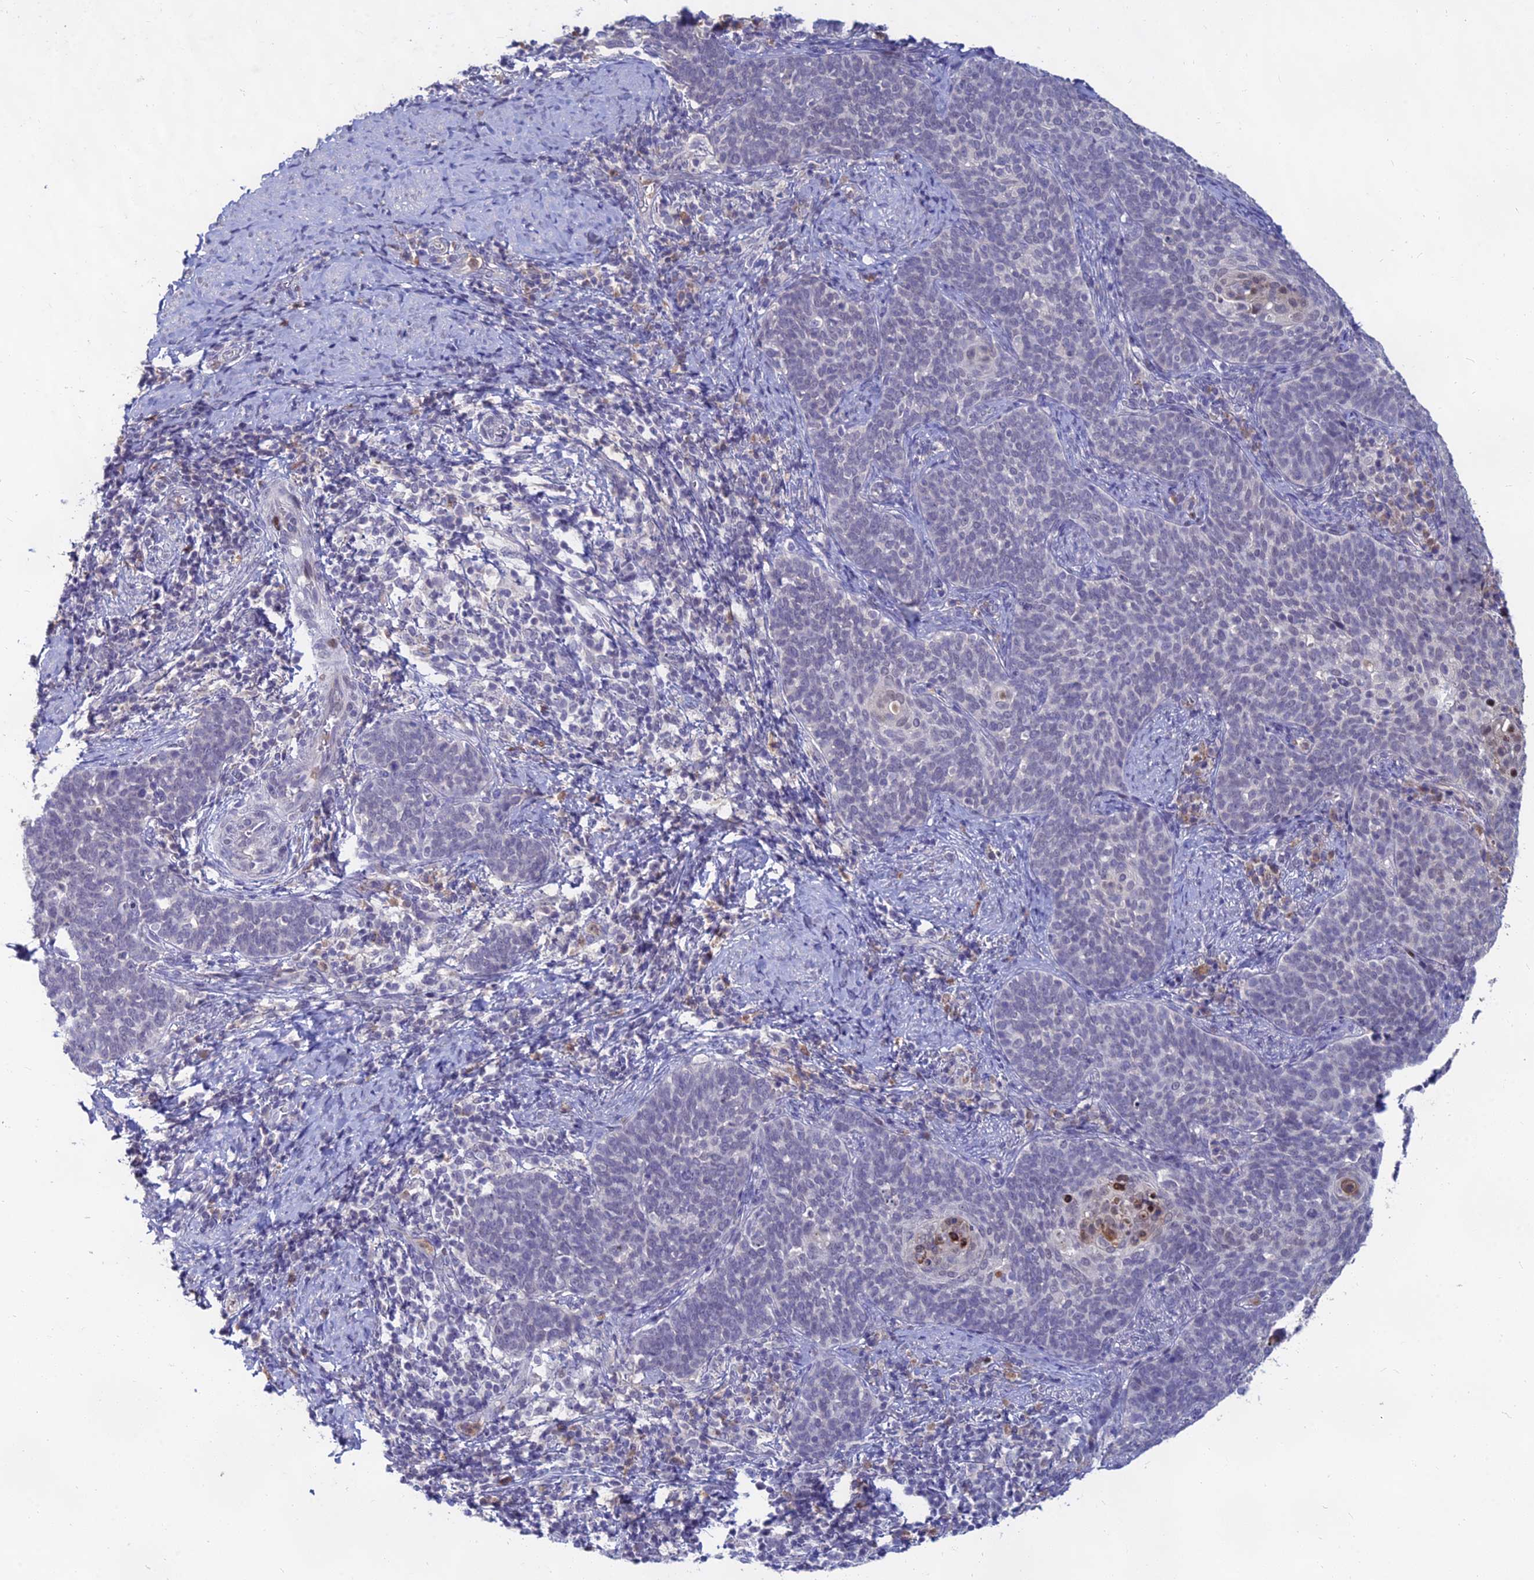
{"staining": {"intensity": "negative", "quantity": "none", "location": "none"}, "tissue": "cervical cancer", "cell_type": "Tumor cells", "image_type": "cancer", "snomed": [{"axis": "morphology", "description": "Normal tissue, NOS"}, {"axis": "morphology", "description": "Squamous cell carcinoma, NOS"}, {"axis": "topography", "description": "Cervix"}], "caption": "Tumor cells show no significant protein staining in cervical cancer (squamous cell carcinoma).", "gene": "GOLGA6D", "patient": {"sex": "female", "age": 39}}